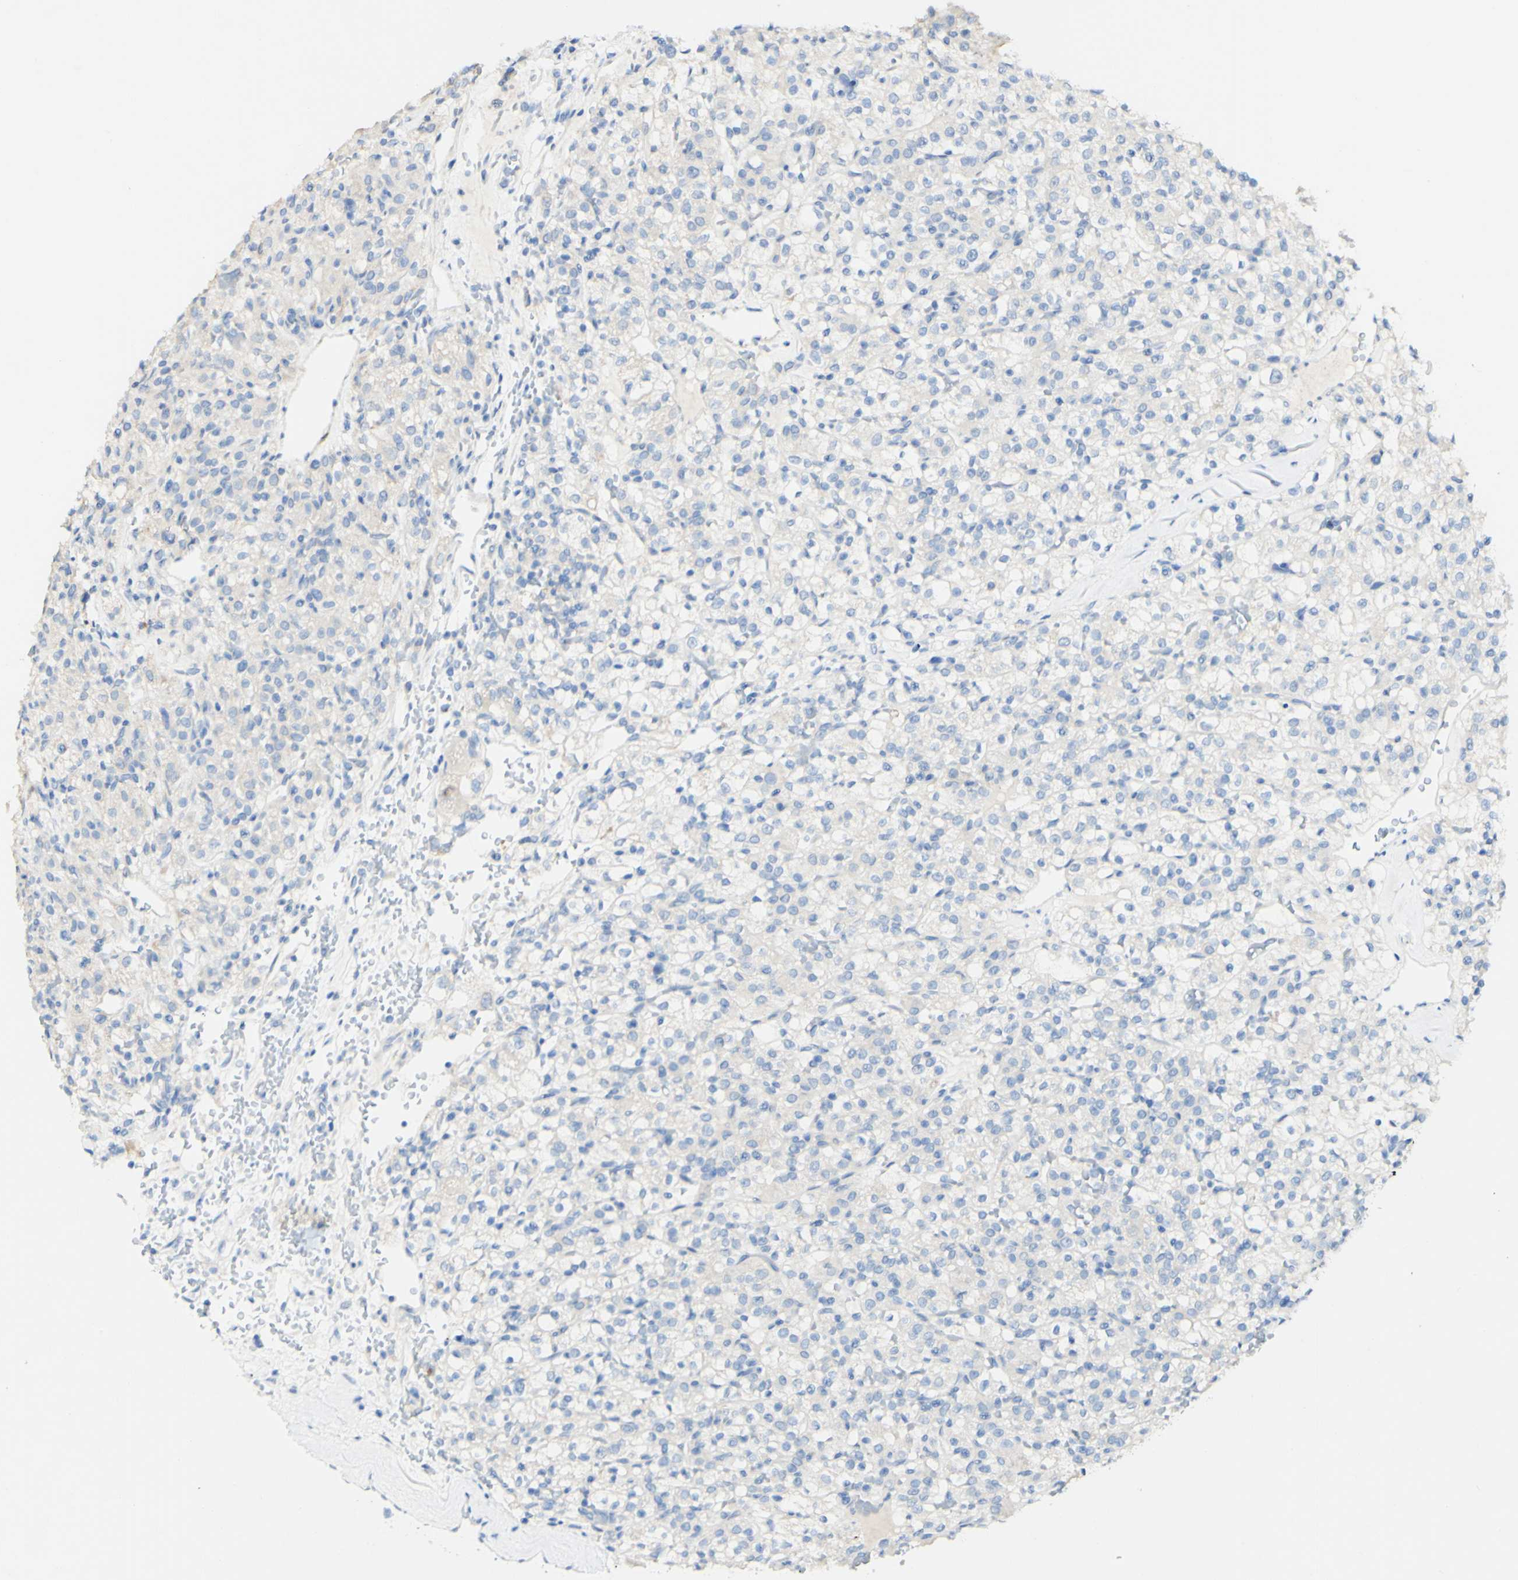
{"staining": {"intensity": "negative", "quantity": "none", "location": "none"}, "tissue": "renal cancer", "cell_type": "Tumor cells", "image_type": "cancer", "snomed": [{"axis": "morphology", "description": "Normal tissue, NOS"}, {"axis": "morphology", "description": "Adenocarcinoma, NOS"}, {"axis": "topography", "description": "Kidney"}], "caption": "High power microscopy micrograph of an IHC micrograph of renal cancer, revealing no significant positivity in tumor cells. (Brightfield microscopy of DAB IHC at high magnification).", "gene": "FGF4", "patient": {"sex": "female", "age": 72}}